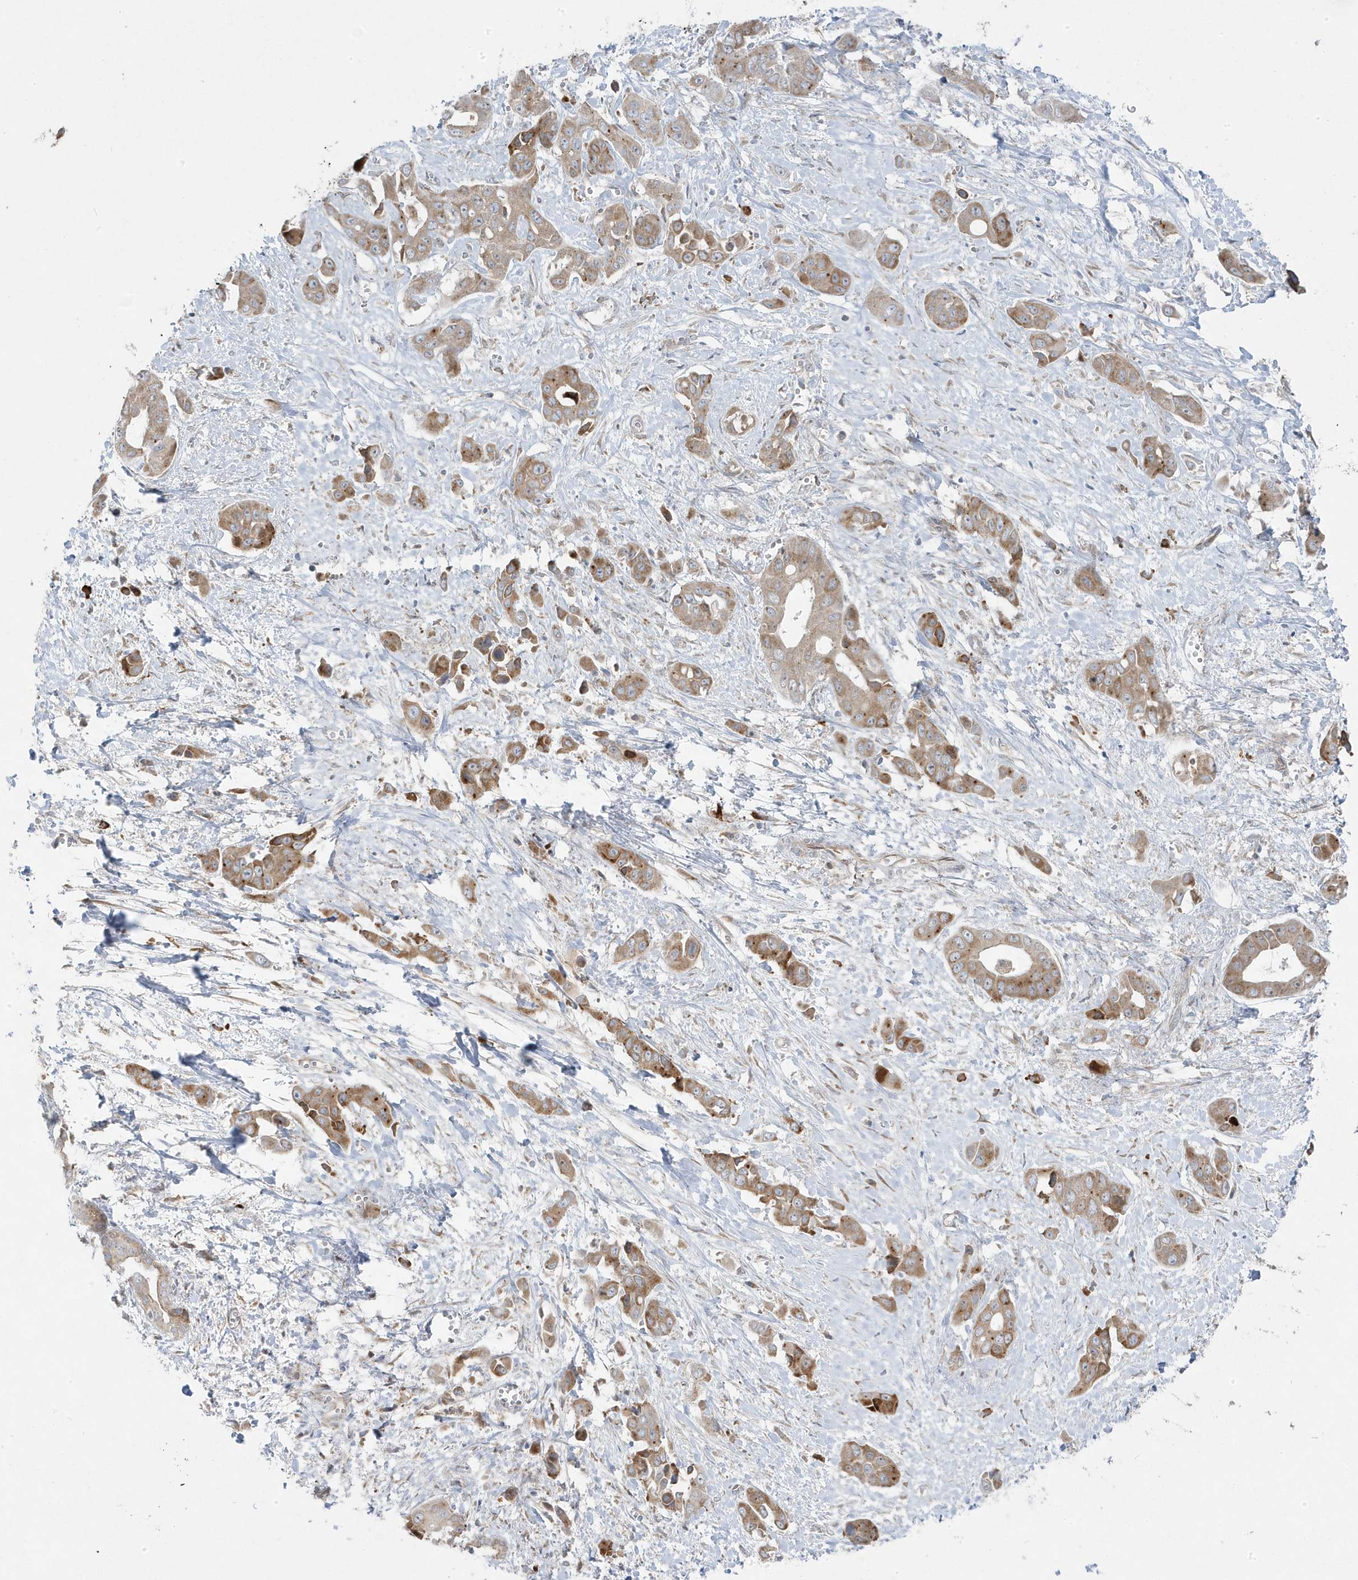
{"staining": {"intensity": "moderate", "quantity": ">75%", "location": "cytoplasmic/membranous"}, "tissue": "liver cancer", "cell_type": "Tumor cells", "image_type": "cancer", "snomed": [{"axis": "morphology", "description": "Cholangiocarcinoma"}, {"axis": "topography", "description": "Liver"}], "caption": "This histopathology image exhibits liver cancer stained with IHC to label a protein in brown. The cytoplasmic/membranous of tumor cells show moderate positivity for the protein. Nuclei are counter-stained blue.", "gene": "ZNF654", "patient": {"sex": "female", "age": 52}}